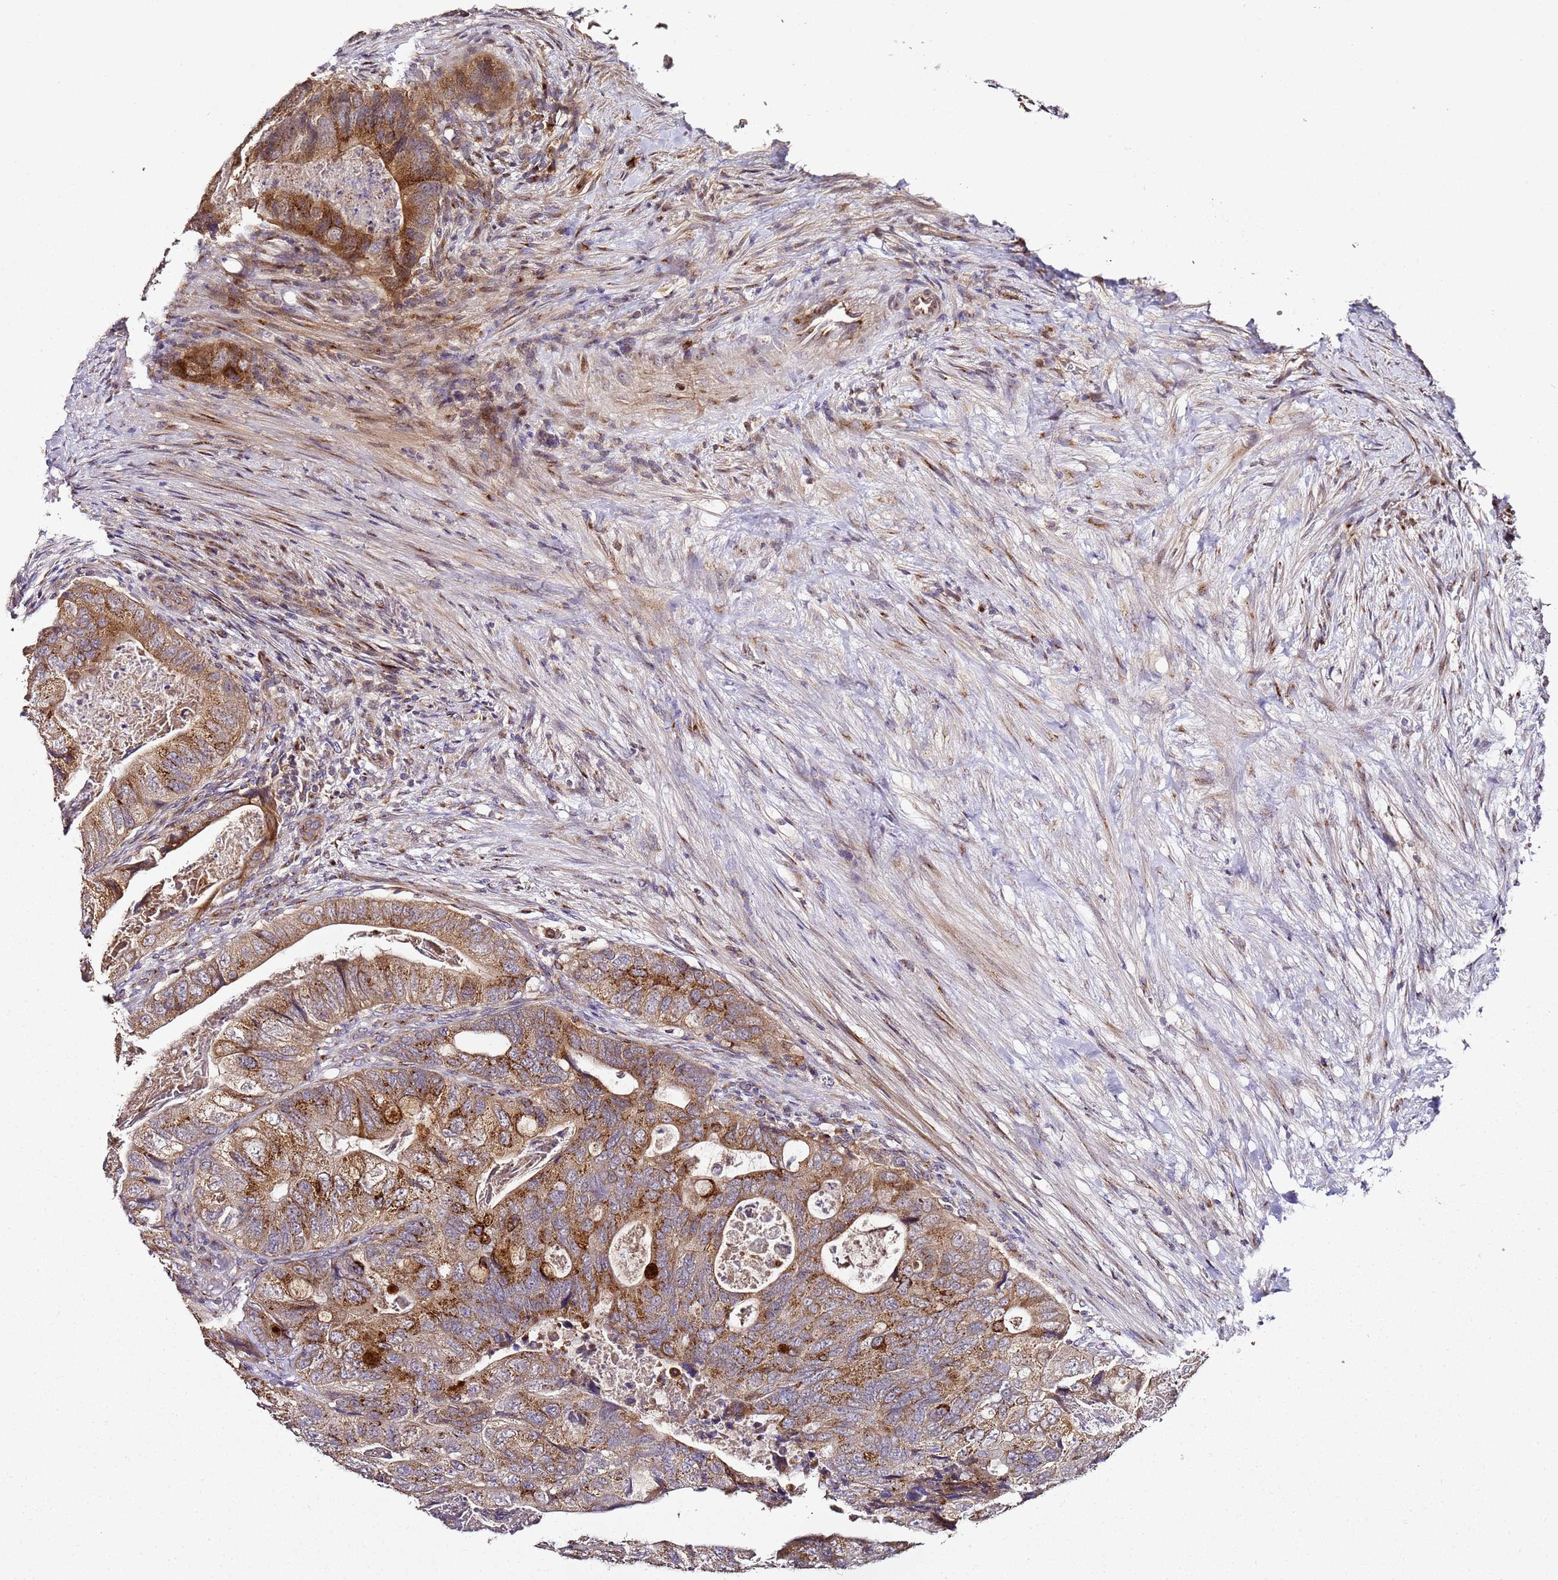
{"staining": {"intensity": "moderate", "quantity": ">75%", "location": "cytoplasmic/membranous"}, "tissue": "colorectal cancer", "cell_type": "Tumor cells", "image_type": "cancer", "snomed": [{"axis": "morphology", "description": "Adenocarcinoma, NOS"}, {"axis": "topography", "description": "Rectum"}], "caption": "A brown stain shows moderate cytoplasmic/membranous expression of a protein in colorectal cancer tumor cells. (DAB (3,3'-diaminobenzidine) IHC, brown staining for protein, blue staining for nuclei).", "gene": "MRPL49", "patient": {"sex": "male", "age": 63}}